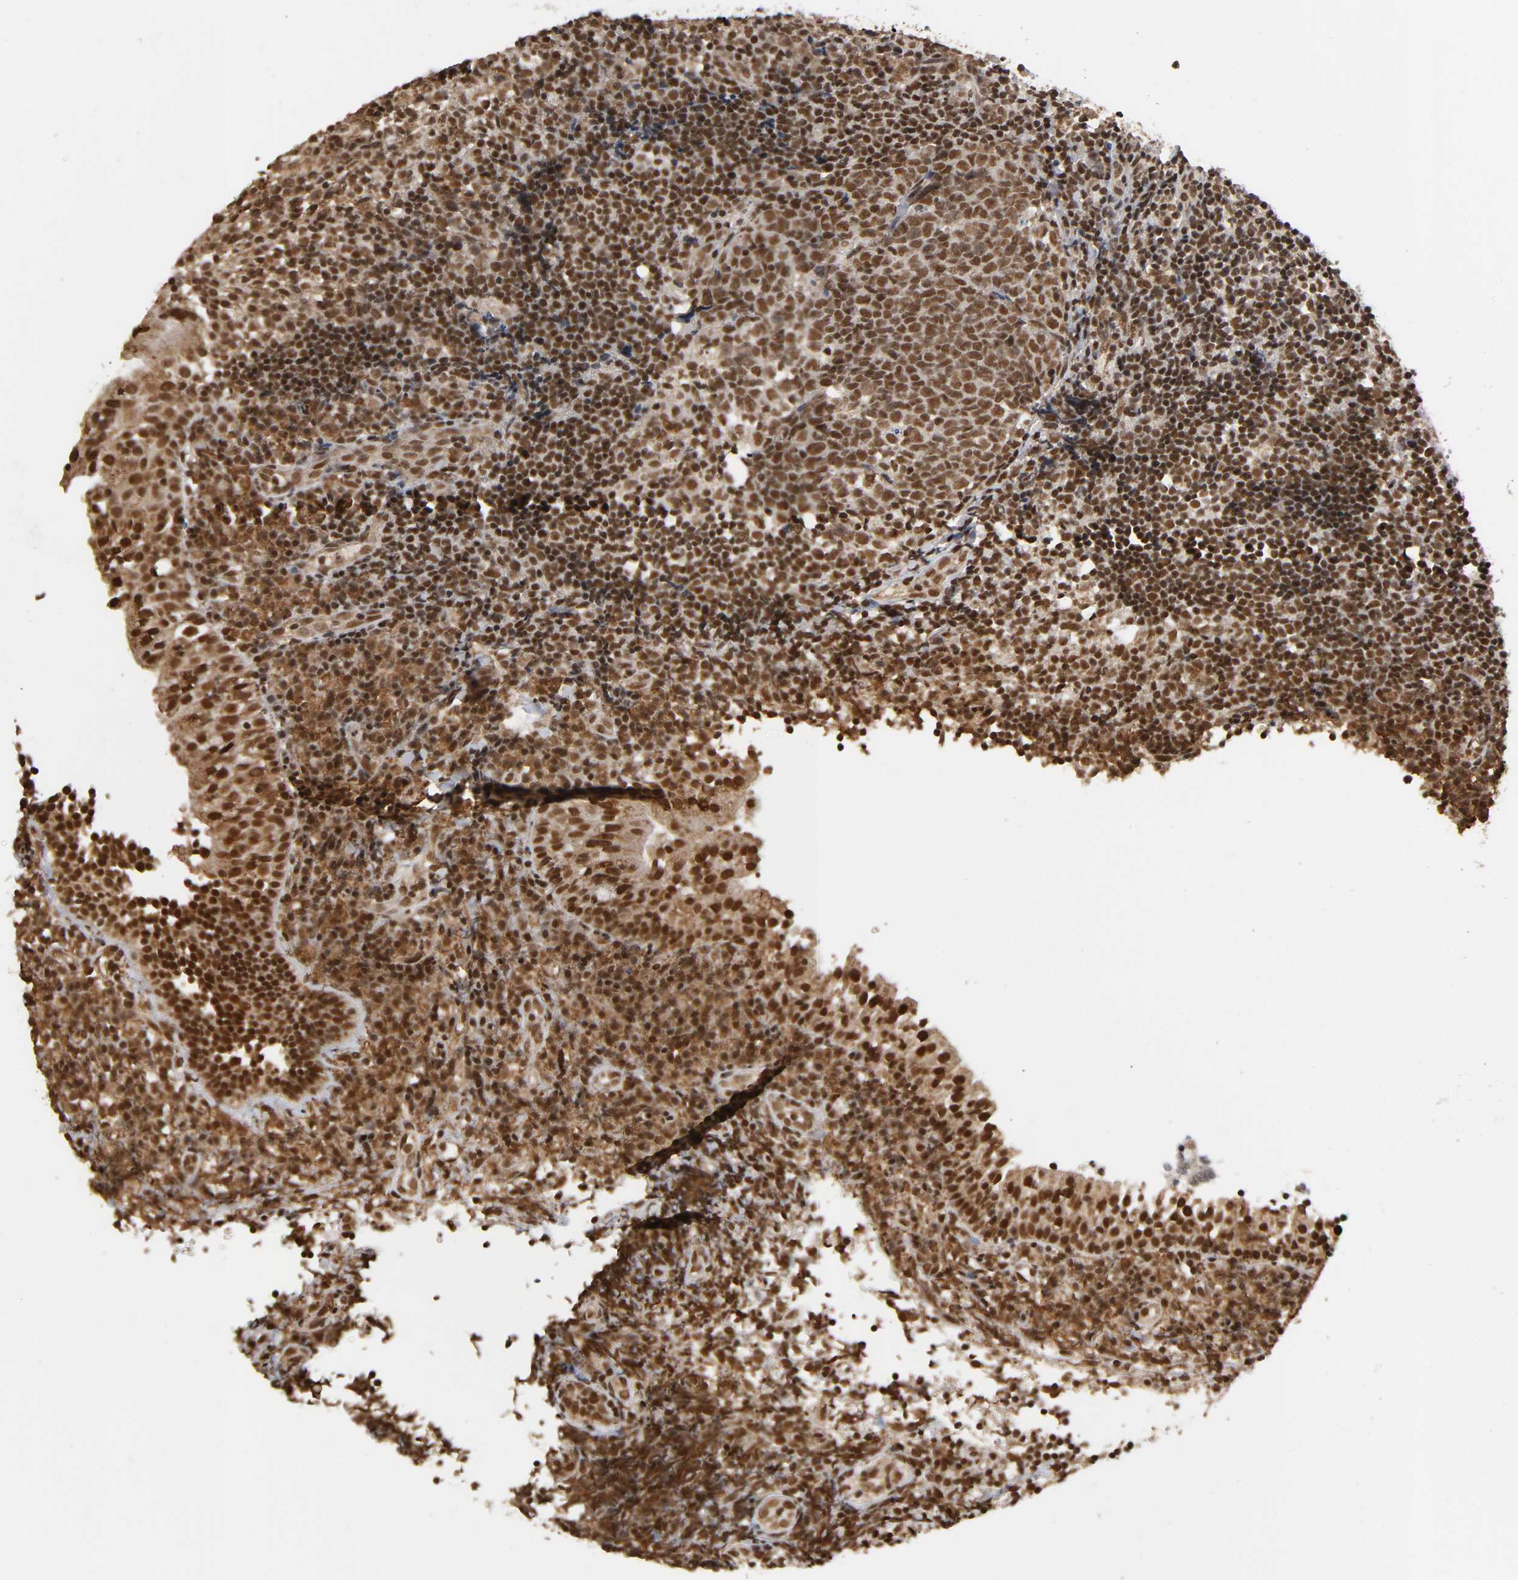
{"staining": {"intensity": "strong", "quantity": ">75%", "location": "cytoplasmic/membranous,nuclear"}, "tissue": "tonsil", "cell_type": "Germinal center cells", "image_type": "normal", "snomed": [{"axis": "morphology", "description": "Normal tissue, NOS"}, {"axis": "topography", "description": "Tonsil"}], "caption": "The micrograph reveals immunohistochemical staining of benign tonsil. There is strong cytoplasmic/membranous,nuclear staining is appreciated in about >75% of germinal center cells.", "gene": "ZNF384", "patient": {"sex": "female", "age": 40}}